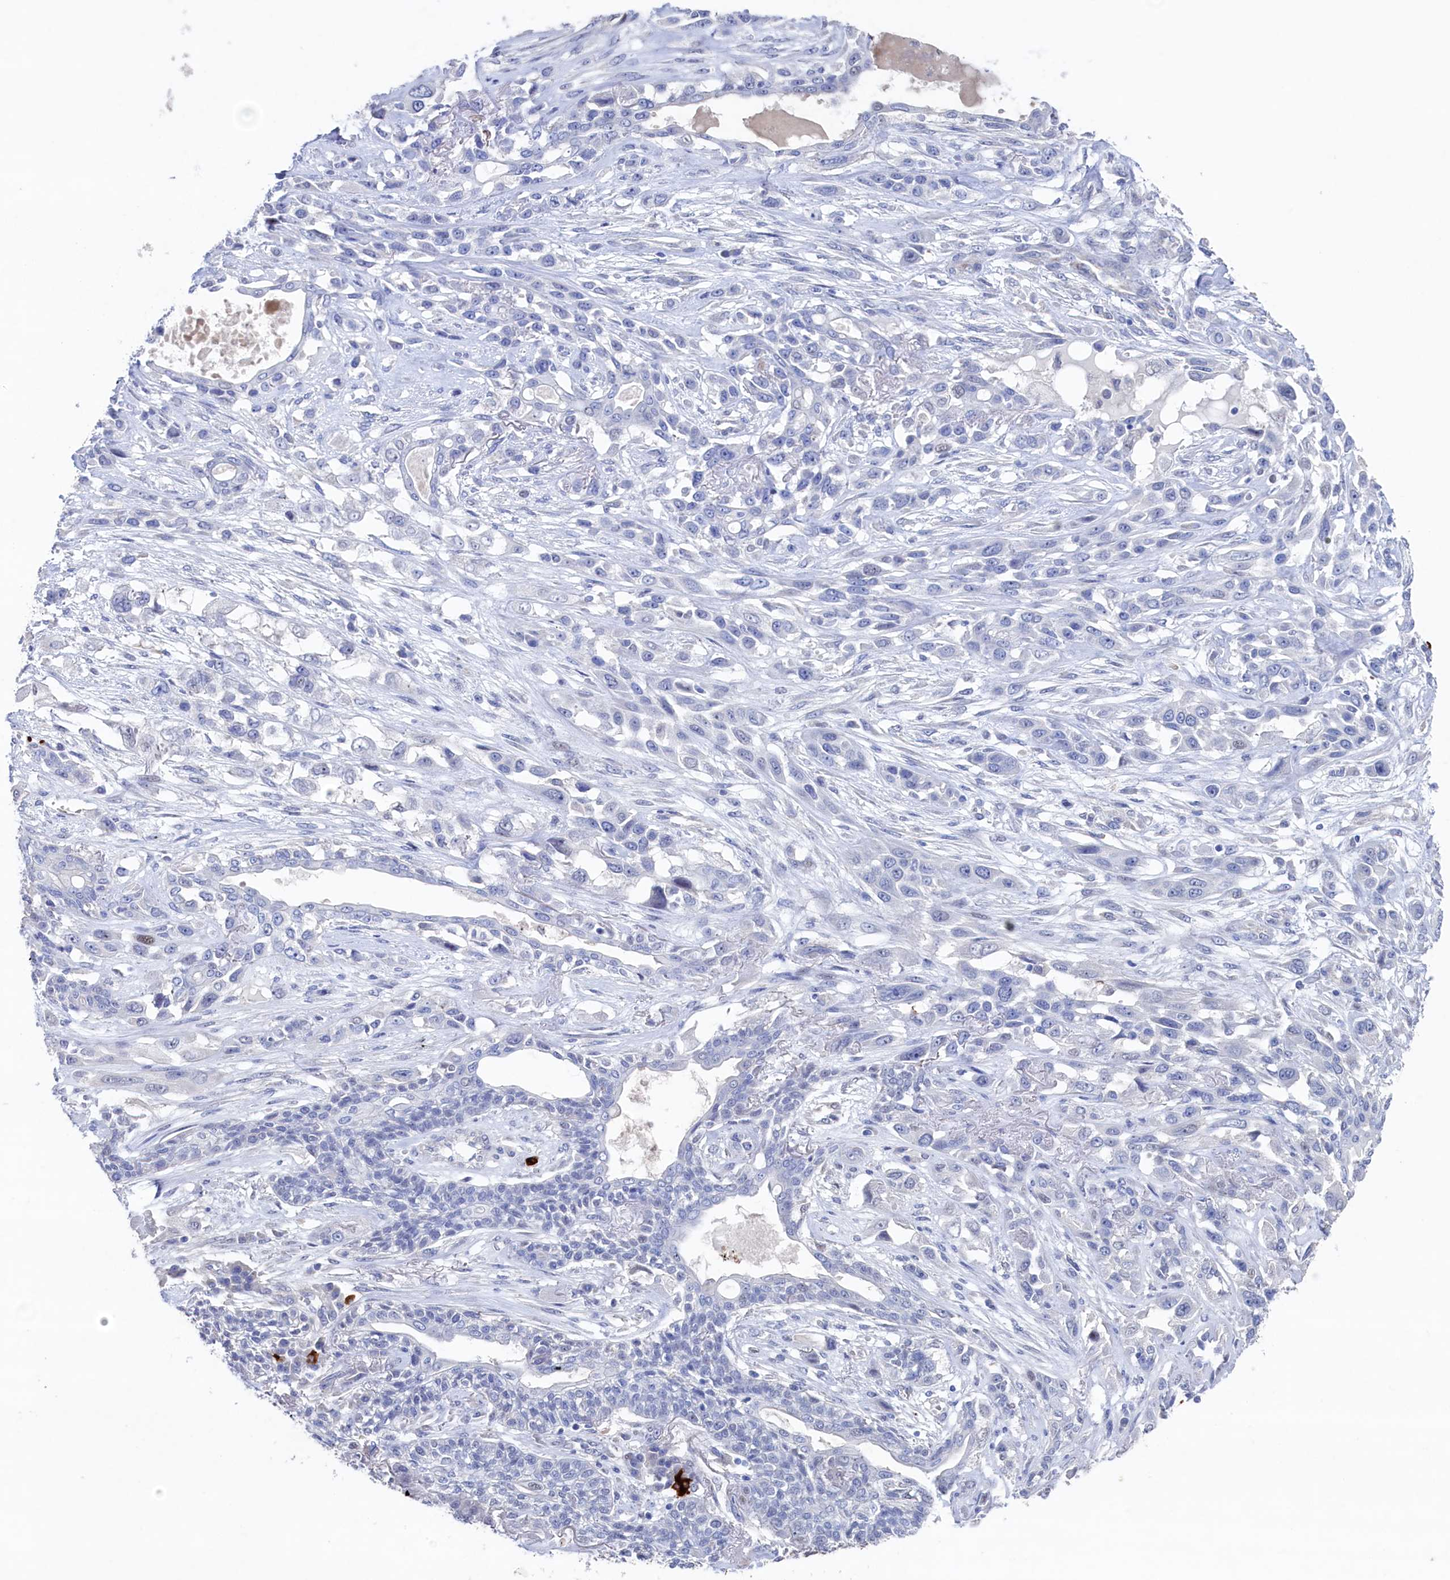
{"staining": {"intensity": "negative", "quantity": "none", "location": "none"}, "tissue": "lung cancer", "cell_type": "Tumor cells", "image_type": "cancer", "snomed": [{"axis": "morphology", "description": "Squamous cell carcinoma, NOS"}, {"axis": "topography", "description": "Lung"}], "caption": "The image reveals no staining of tumor cells in lung cancer.", "gene": "CBLIF", "patient": {"sex": "female", "age": 70}}